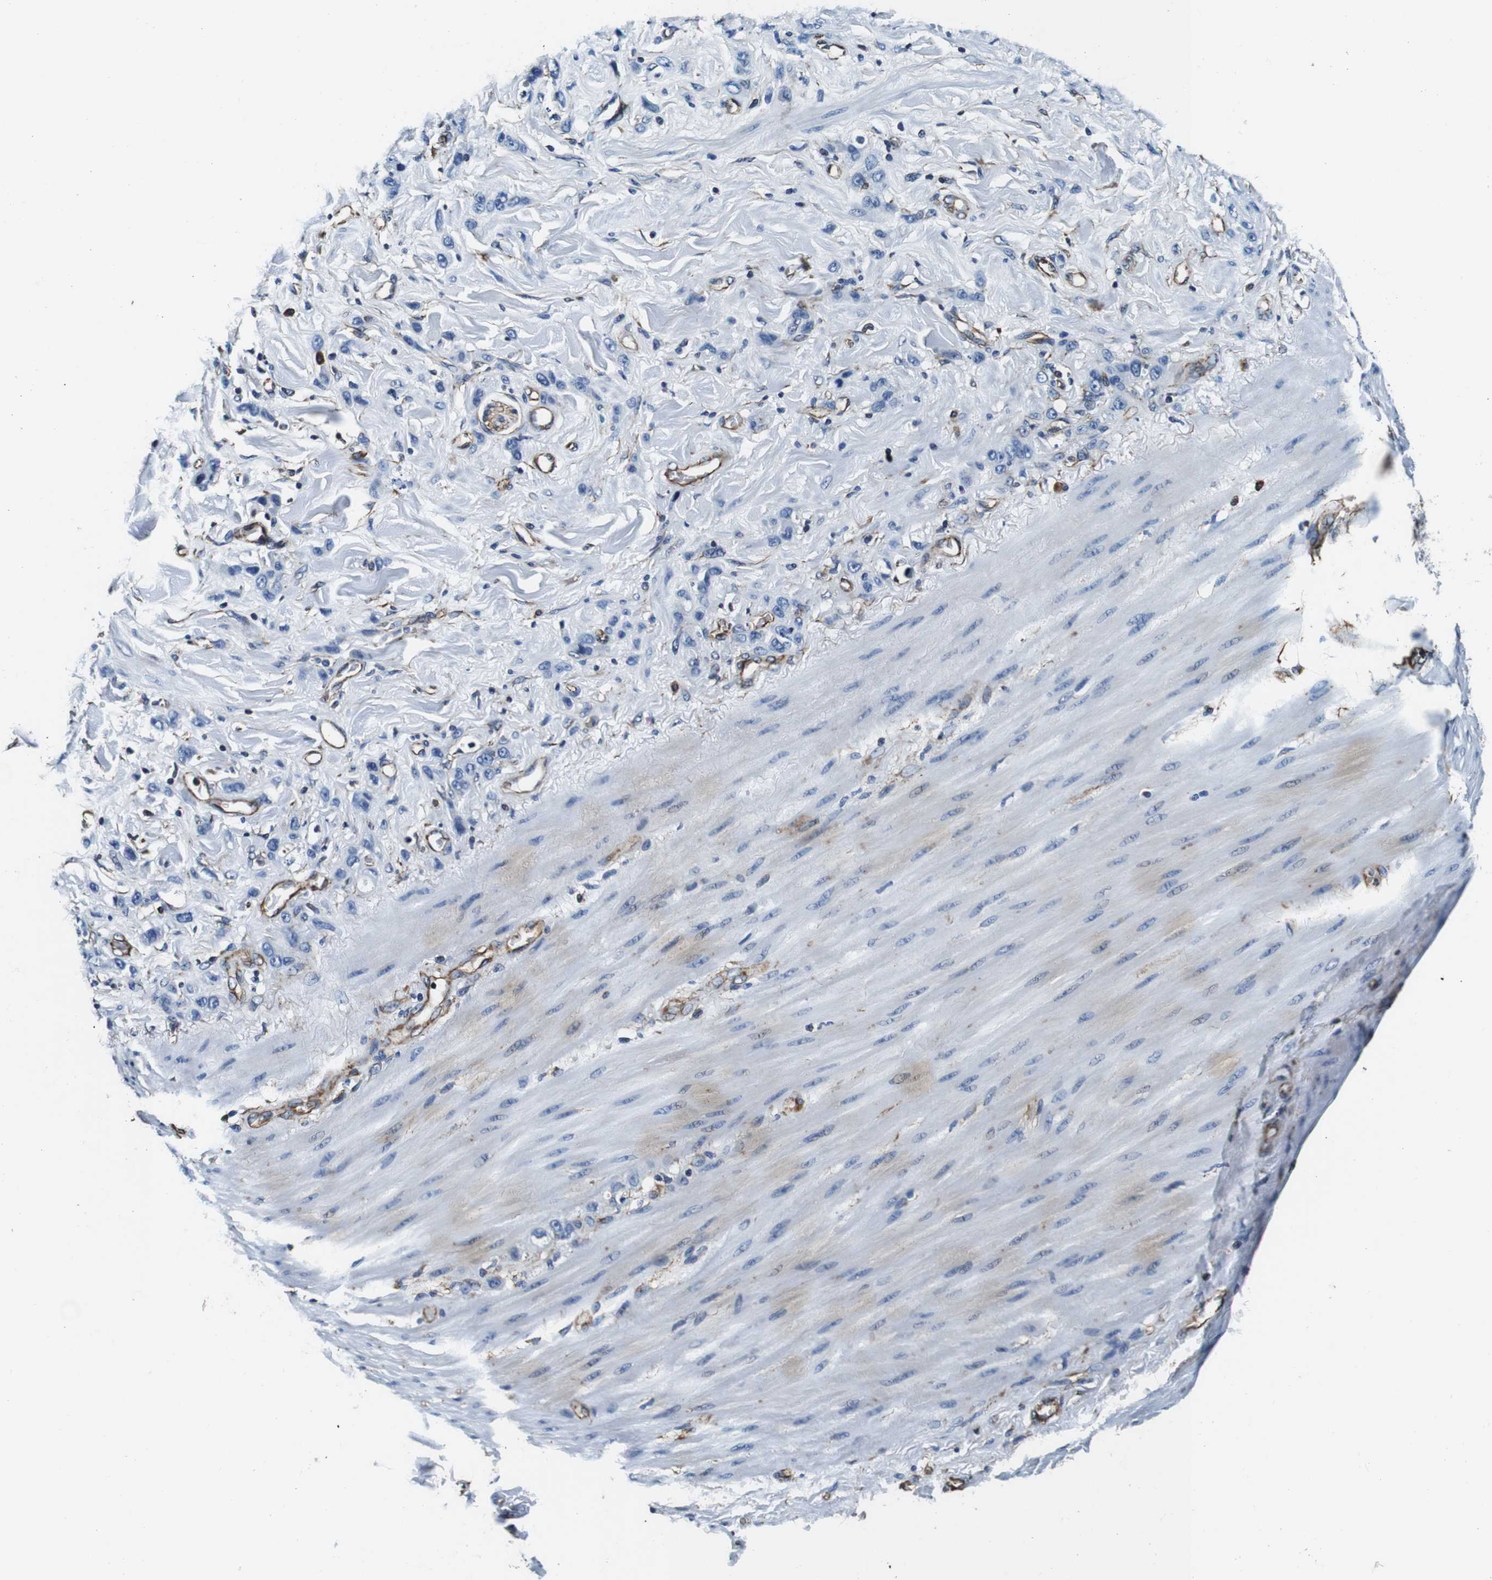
{"staining": {"intensity": "negative", "quantity": "none", "location": "none"}, "tissue": "stomach cancer", "cell_type": "Tumor cells", "image_type": "cancer", "snomed": [{"axis": "morphology", "description": "Normal tissue, NOS"}, {"axis": "morphology", "description": "Adenocarcinoma, NOS"}, {"axis": "topography", "description": "Stomach"}], "caption": "Adenocarcinoma (stomach) was stained to show a protein in brown. There is no significant expression in tumor cells.", "gene": "GJE1", "patient": {"sex": "male", "age": 82}}